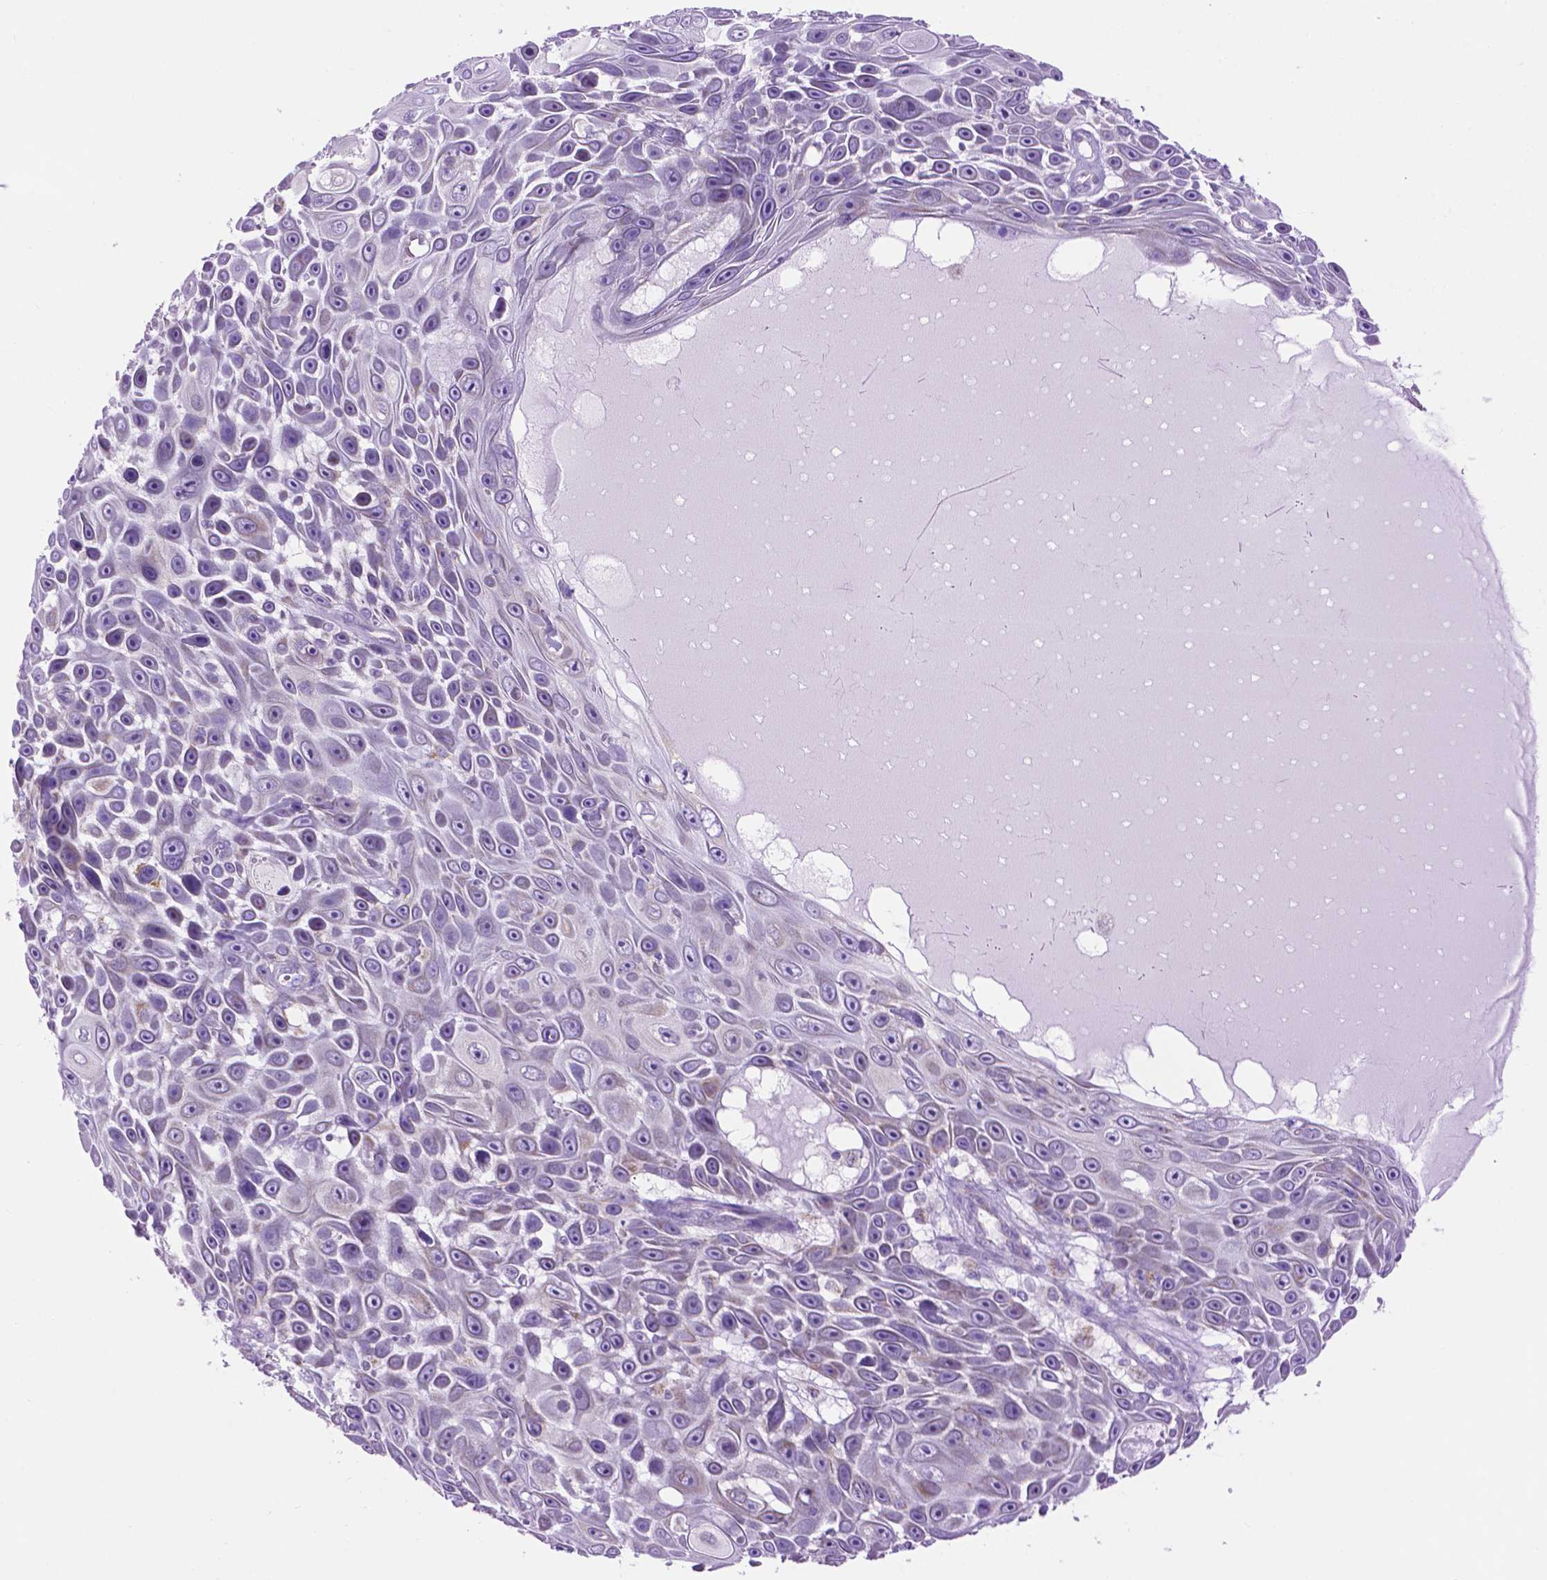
{"staining": {"intensity": "negative", "quantity": "none", "location": "none"}, "tissue": "skin cancer", "cell_type": "Tumor cells", "image_type": "cancer", "snomed": [{"axis": "morphology", "description": "Squamous cell carcinoma, NOS"}, {"axis": "topography", "description": "Skin"}], "caption": "Tumor cells show no significant protein expression in squamous cell carcinoma (skin).", "gene": "PYCR3", "patient": {"sex": "male", "age": 82}}